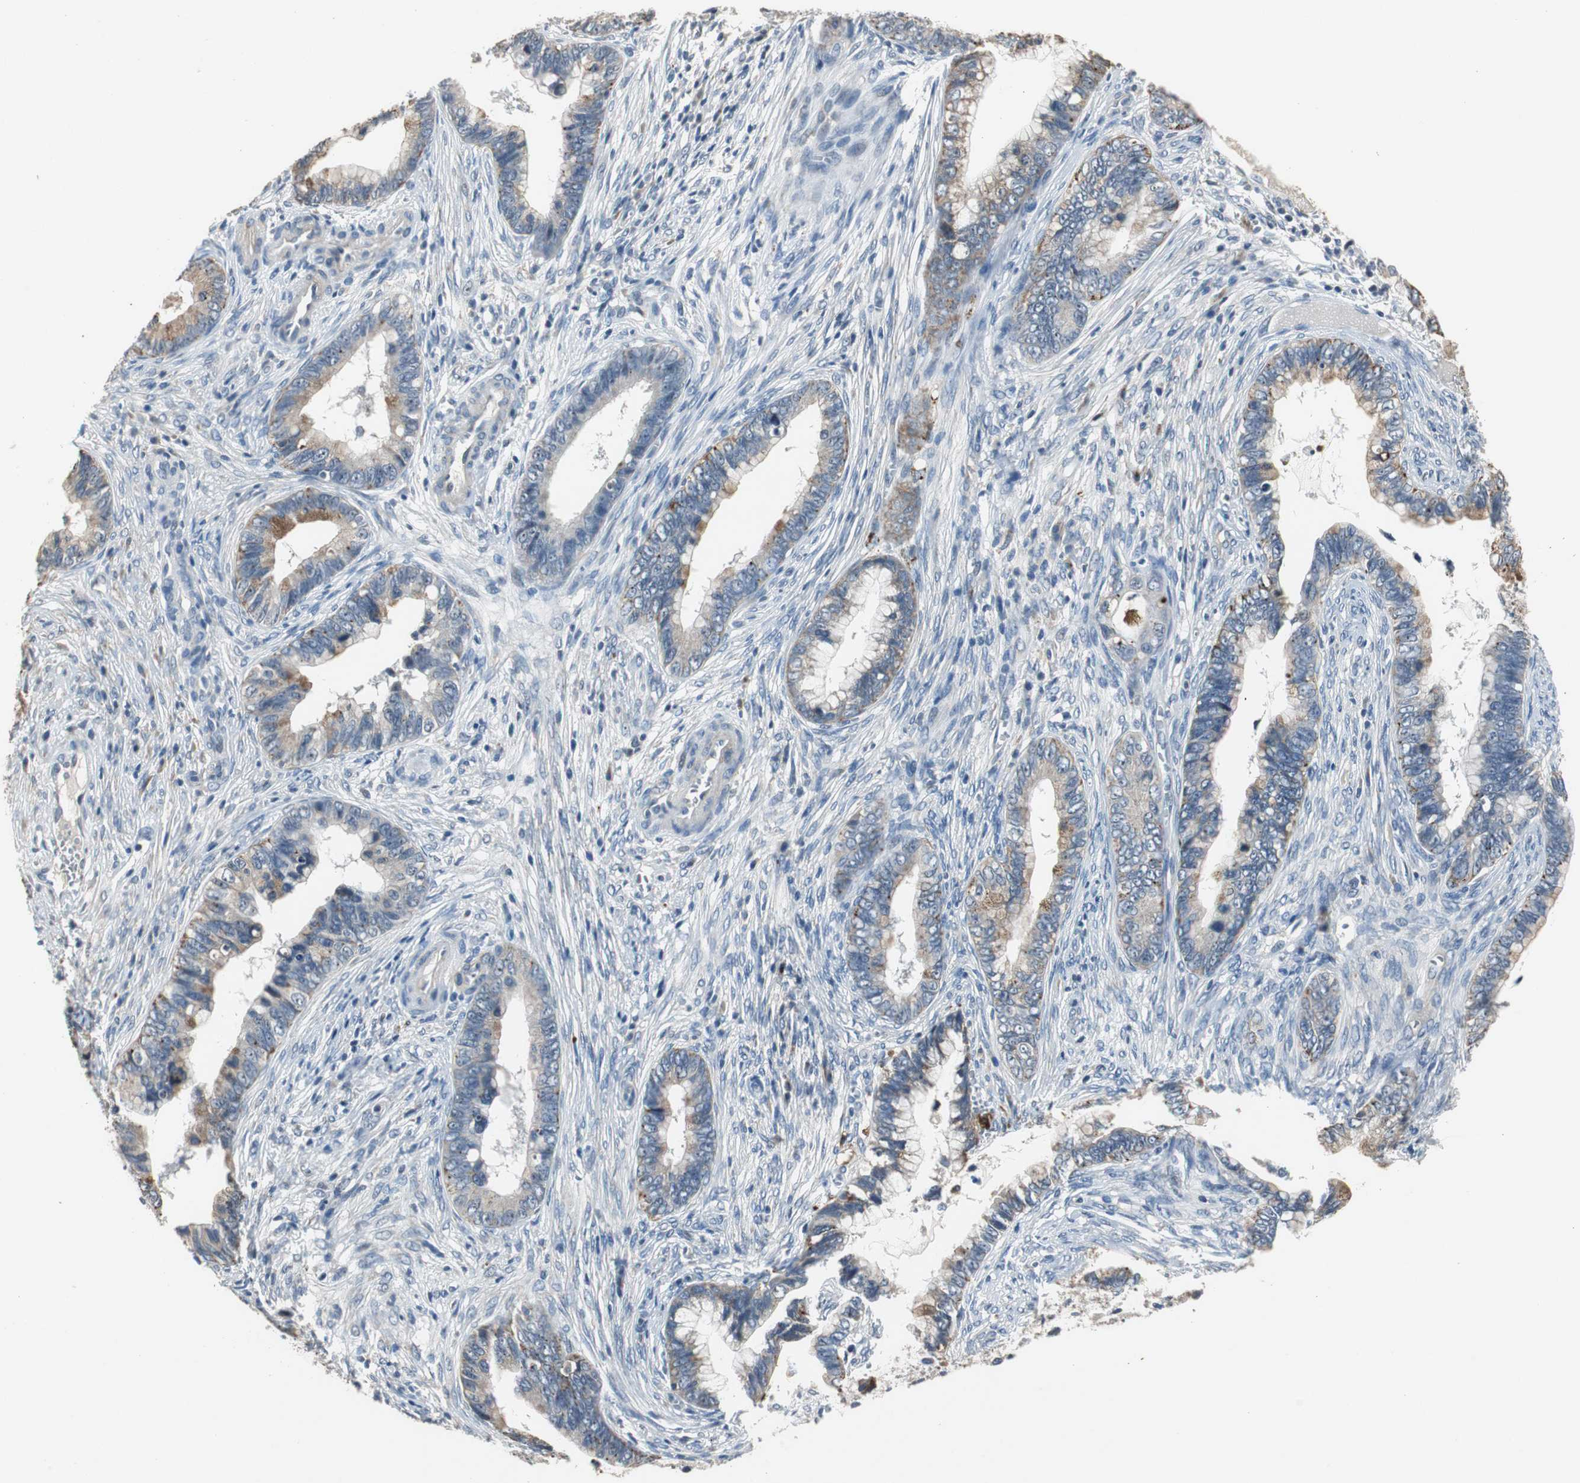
{"staining": {"intensity": "moderate", "quantity": ">75%", "location": "cytoplasmic/membranous"}, "tissue": "cervical cancer", "cell_type": "Tumor cells", "image_type": "cancer", "snomed": [{"axis": "morphology", "description": "Adenocarcinoma, NOS"}, {"axis": "topography", "description": "Cervix"}], "caption": "Human cervical cancer stained for a protein (brown) reveals moderate cytoplasmic/membranous positive expression in approximately >75% of tumor cells.", "gene": "PCYT1B", "patient": {"sex": "female", "age": 44}}